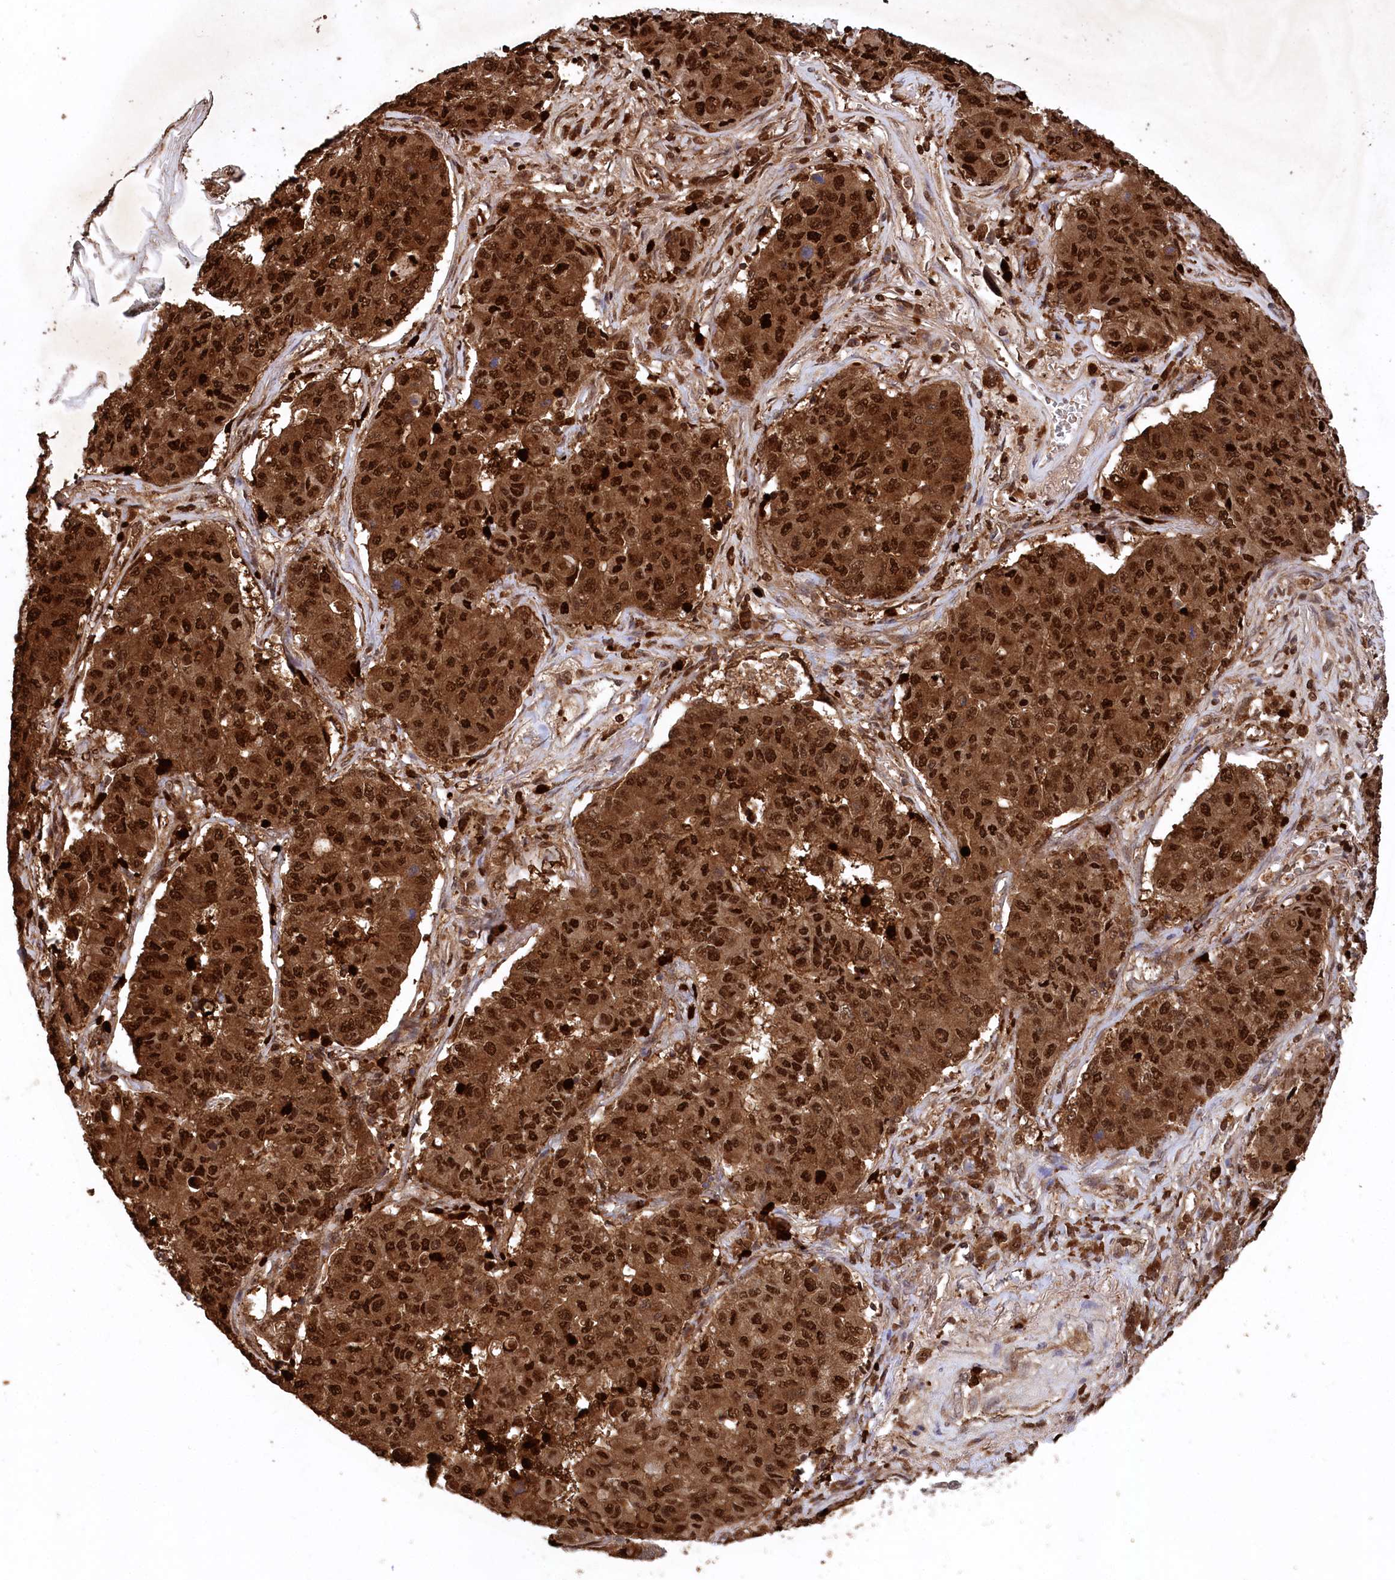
{"staining": {"intensity": "strong", "quantity": ">75%", "location": "cytoplasmic/membranous,nuclear"}, "tissue": "lung cancer", "cell_type": "Tumor cells", "image_type": "cancer", "snomed": [{"axis": "morphology", "description": "Squamous cell carcinoma, NOS"}, {"axis": "topography", "description": "Lung"}], "caption": "A photomicrograph of human lung cancer (squamous cell carcinoma) stained for a protein exhibits strong cytoplasmic/membranous and nuclear brown staining in tumor cells.", "gene": "LSG1", "patient": {"sex": "male", "age": 74}}